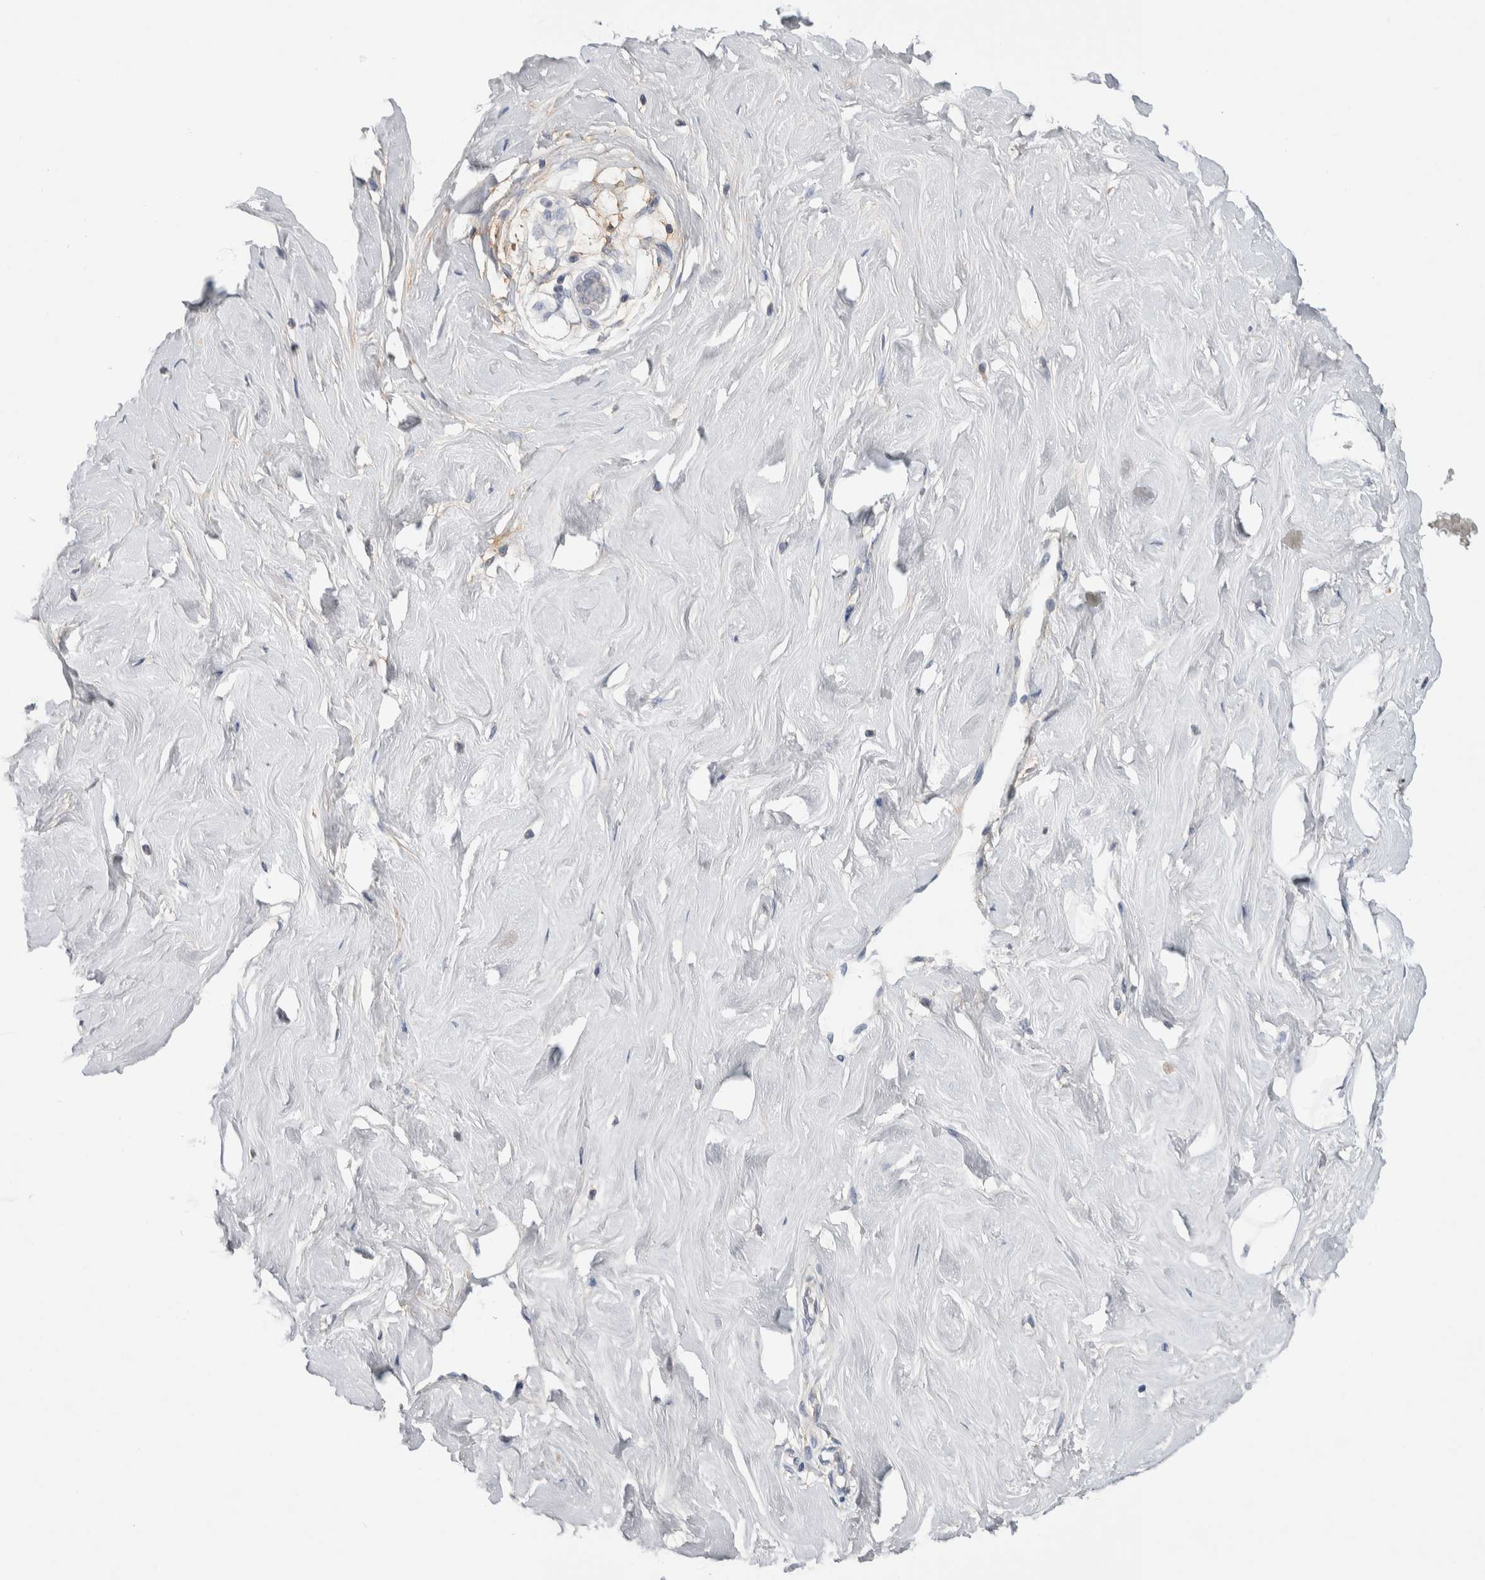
{"staining": {"intensity": "negative", "quantity": "none", "location": "none"}, "tissue": "breast", "cell_type": "Adipocytes", "image_type": "normal", "snomed": [{"axis": "morphology", "description": "Normal tissue, NOS"}, {"axis": "topography", "description": "Breast"}], "caption": "This is a image of IHC staining of benign breast, which shows no staining in adipocytes.", "gene": "CEP131", "patient": {"sex": "female", "age": 23}}